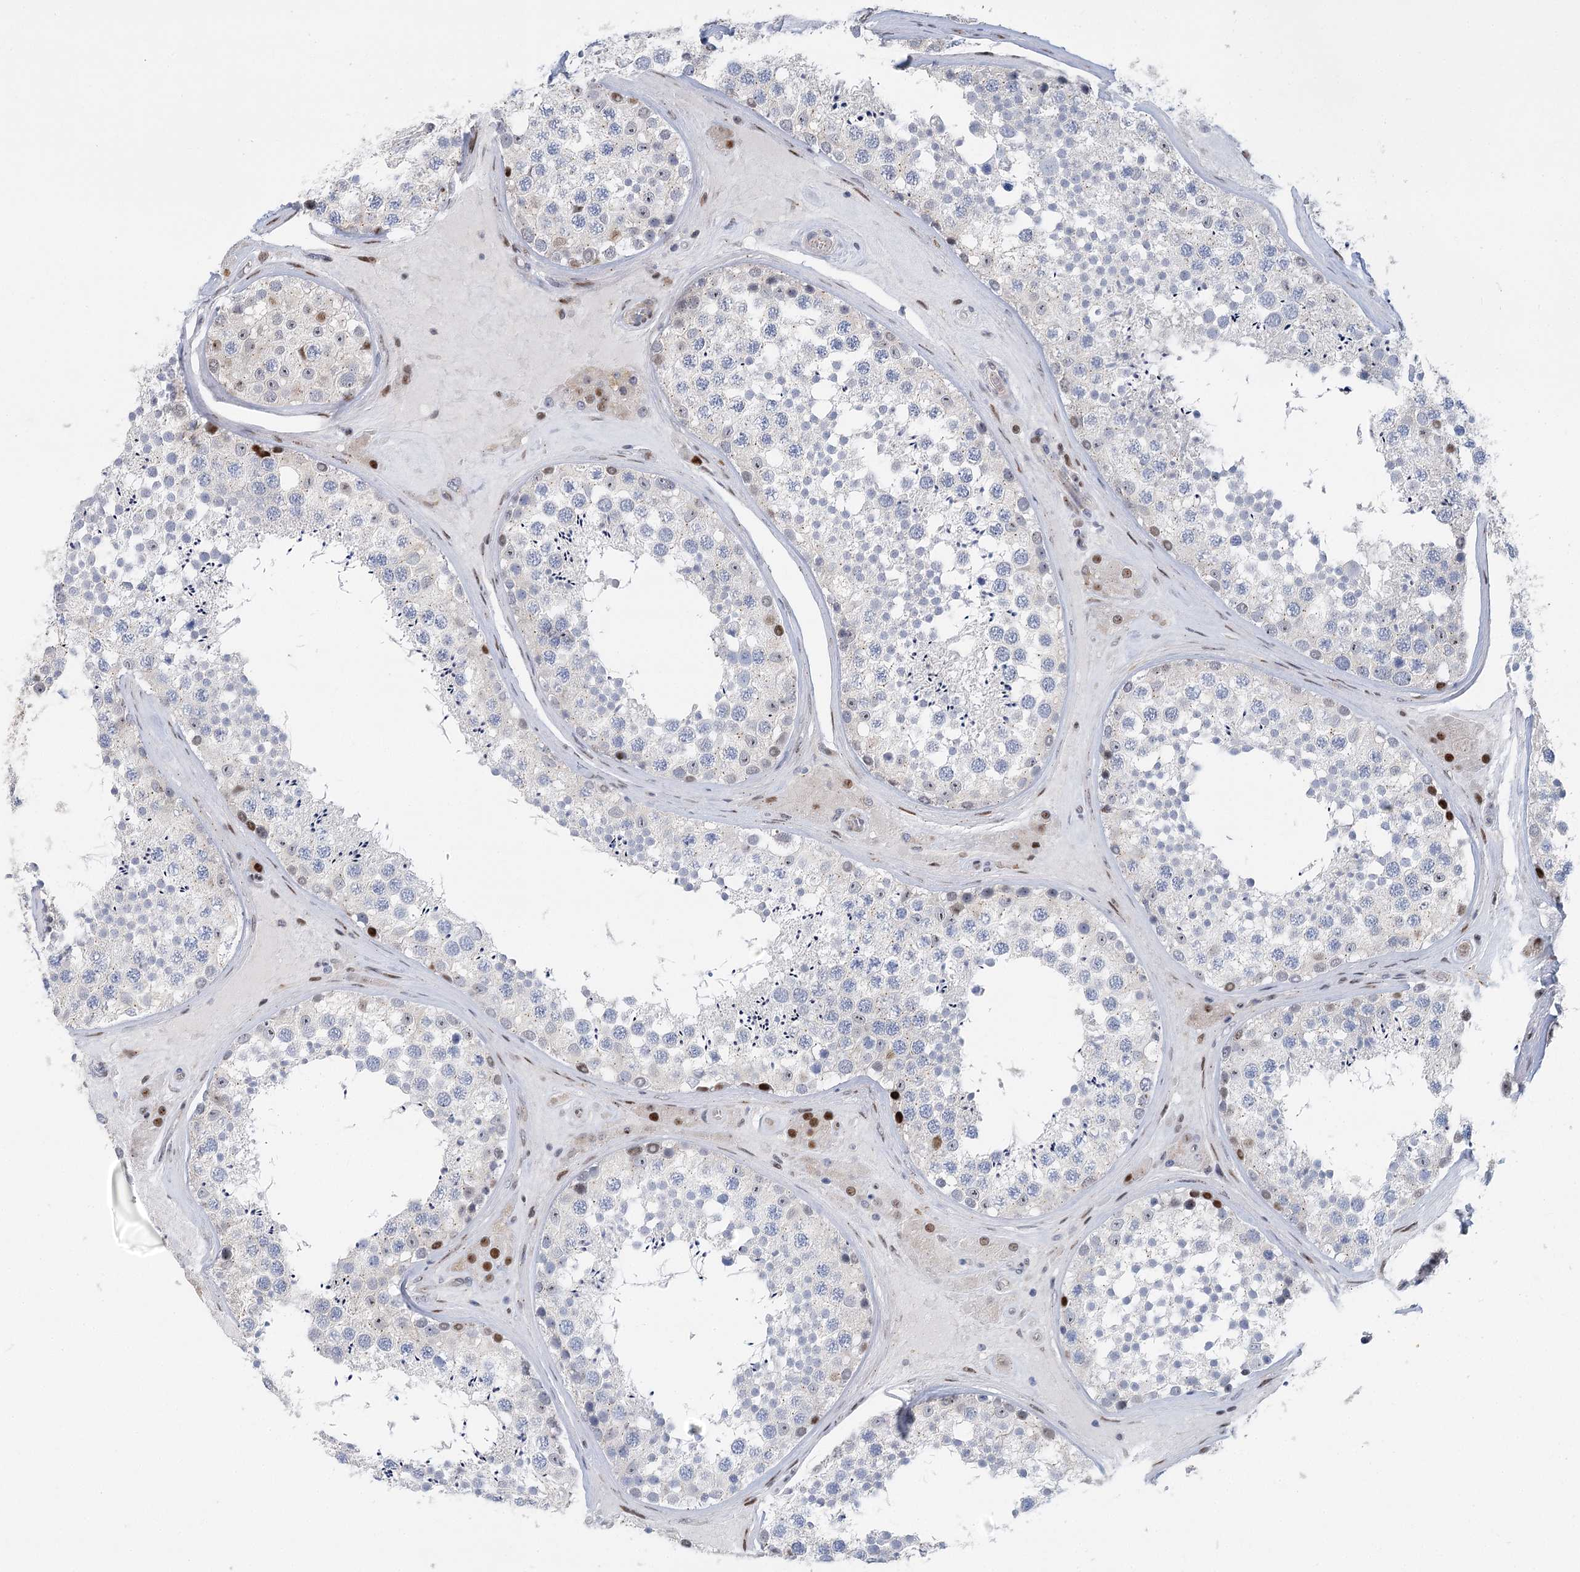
{"staining": {"intensity": "moderate", "quantity": "<25%", "location": "nuclear"}, "tissue": "testis", "cell_type": "Cells in seminiferous ducts", "image_type": "normal", "snomed": [{"axis": "morphology", "description": "Normal tissue, NOS"}, {"axis": "topography", "description": "Testis"}], "caption": "Protein staining of unremarkable testis shows moderate nuclear positivity in approximately <25% of cells in seminiferous ducts. (IHC, brightfield microscopy, high magnification).", "gene": "CAMTA1", "patient": {"sex": "male", "age": 46}}